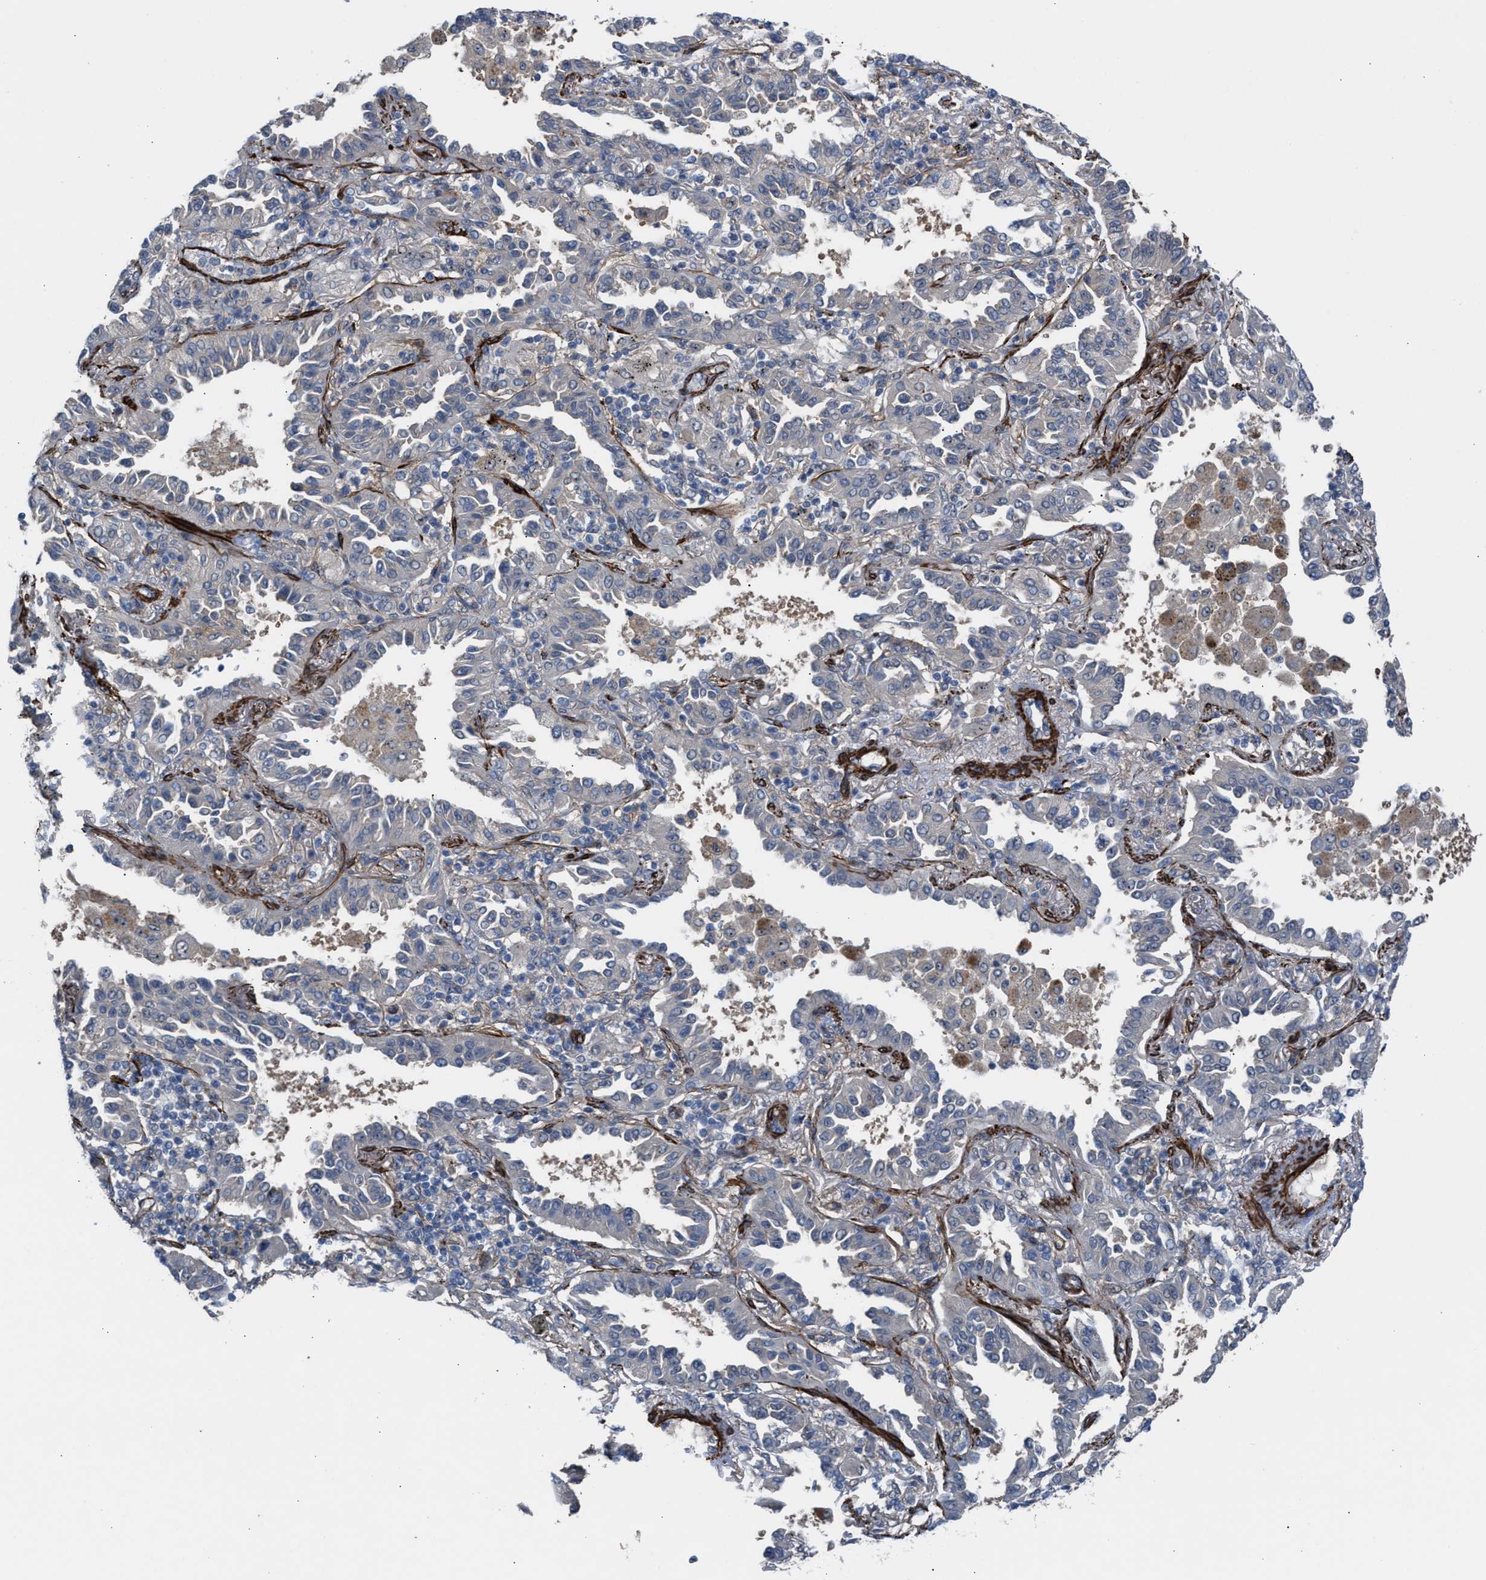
{"staining": {"intensity": "negative", "quantity": "none", "location": "none"}, "tissue": "lung cancer", "cell_type": "Tumor cells", "image_type": "cancer", "snomed": [{"axis": "morphology", "description": "Normal tissue, NOS"}, {"axis": "morphology", "description": "Adenocarcinoma, NOS"}, {"axis": "topography", "description": "Lung"}], "caption": "Lung cancer (adenocarcinoma) was stained to show a protein in brown. There is no significant staining in tumor cells.", "gene": "NQO2", "patient": {"sex": "male", "age": 59}}